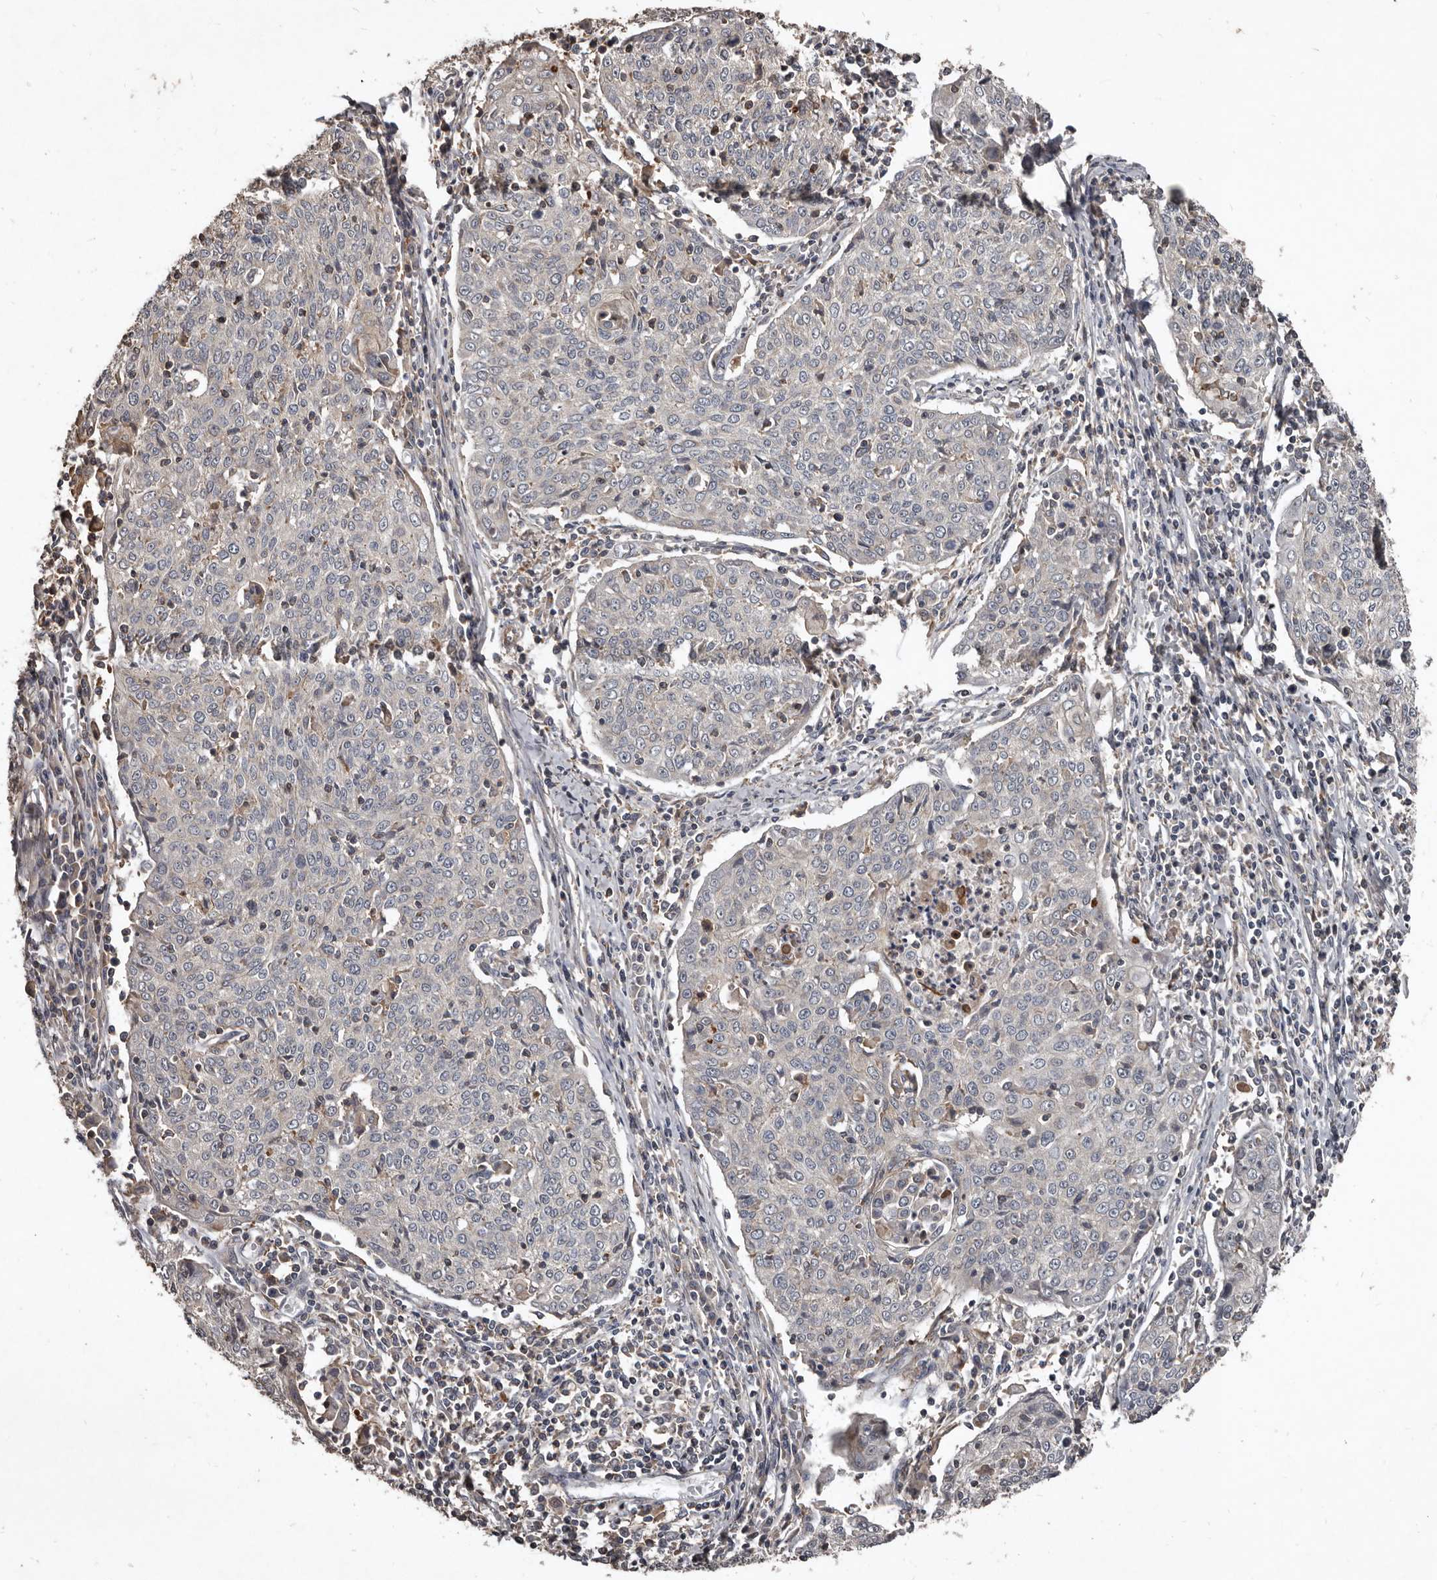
{"staining": {"intensity": "negative", "quantity": "none", "location": "none"}, "tissue": "cervical cancer", "cell_type": "Tumor cells", "image_type": "cancer", "snomed": [{"axis": "morphology", "description": "Squamous cell carcinoma, NOS"}, {"axis": "topography", "description": "Cervix"}], "caption": "There is no significant staining in tumor cells of cervical cancer (squamous cell carcinoma). The staining is performed using DAB brown chromogen with nuclei counter-stained in using hematoxylin.", "gene": "GREB1", "patient": {"sex": "female", "age": 48}}